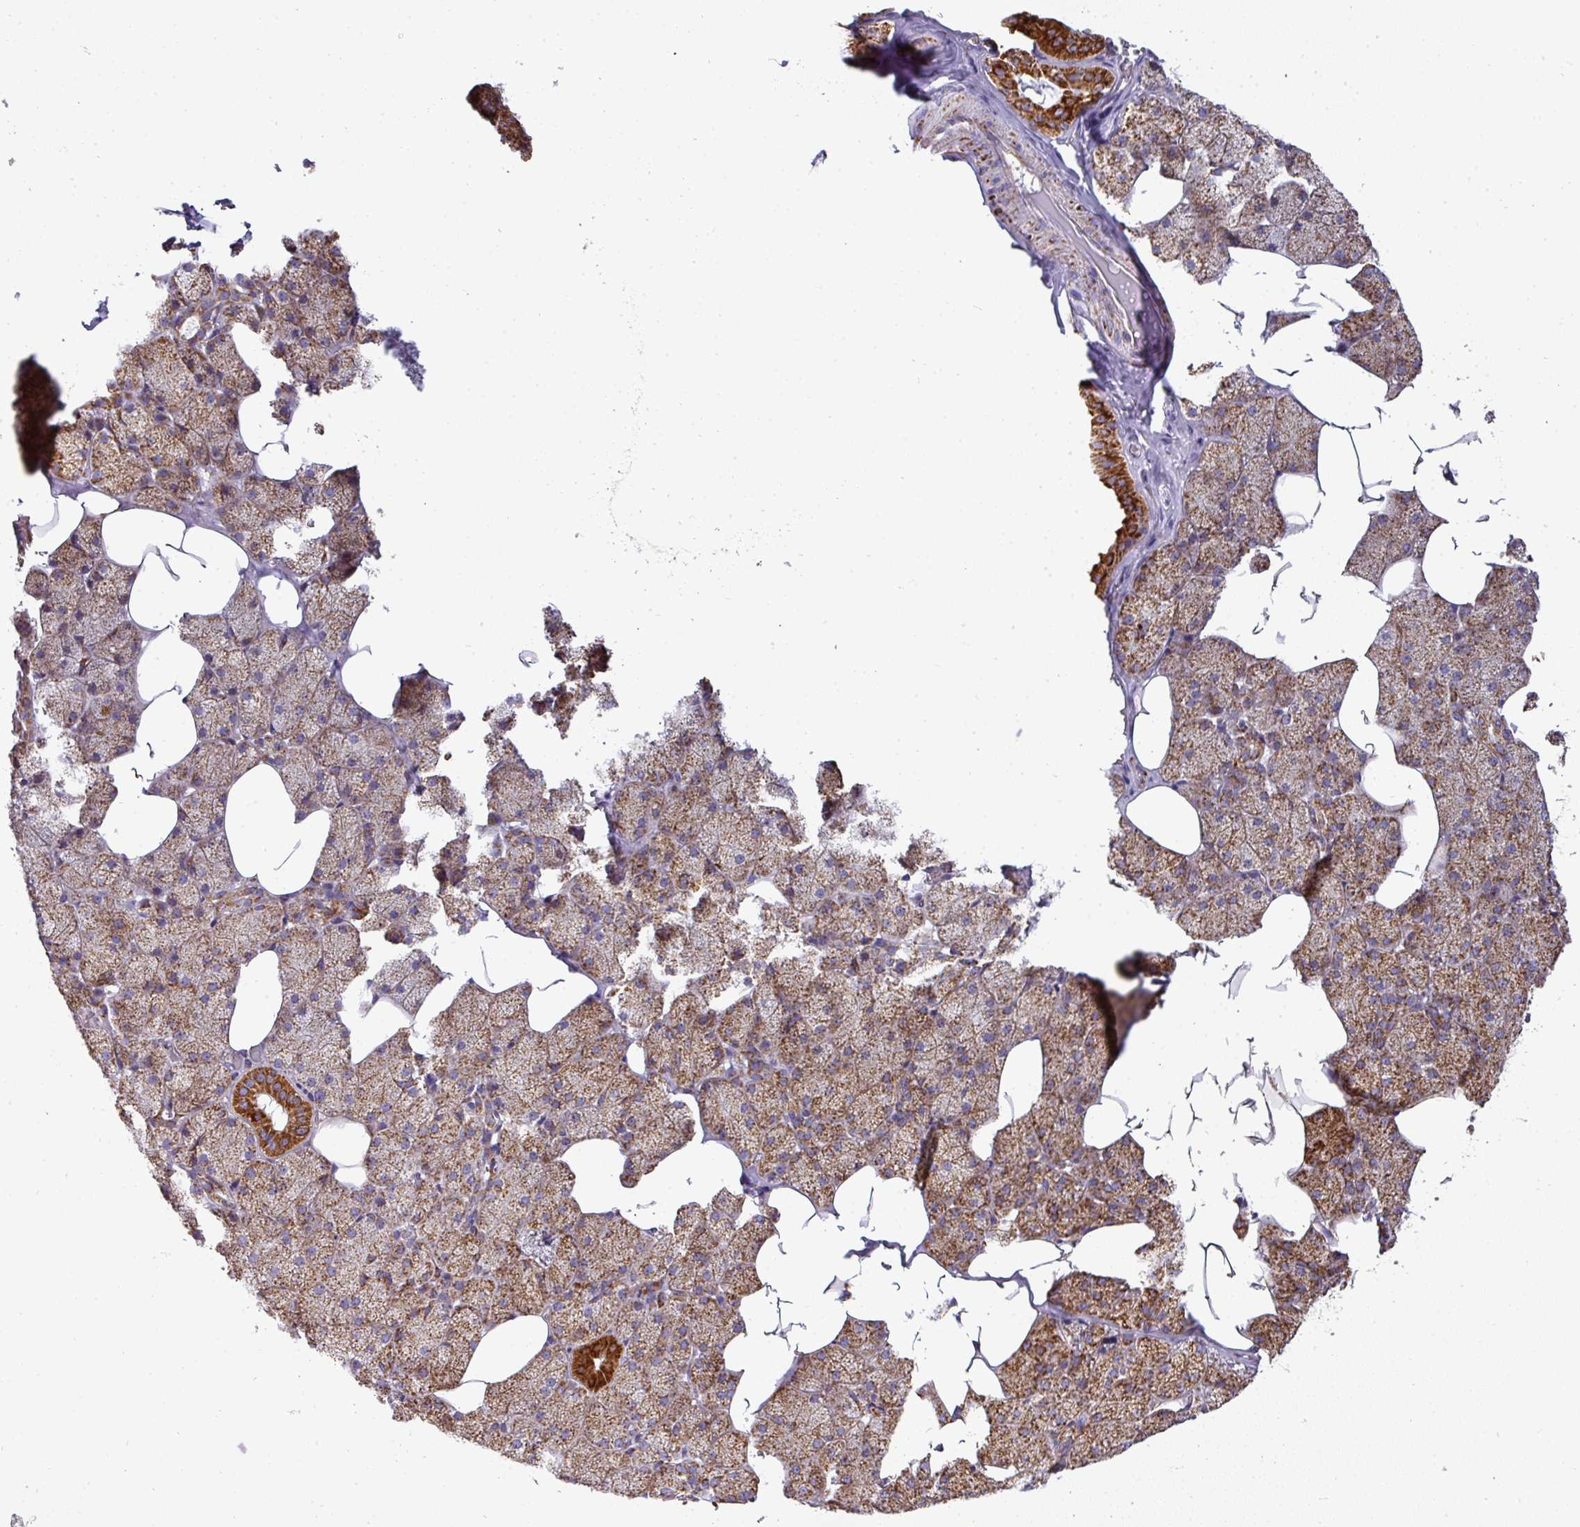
{"staining": {"intensity": "strong", "quantity": ">75%", "location": "cytoplasmic/membranous"}, "tissue": "salivary gland", "cell_type": "Glandular cells", "image_type": "normal", "snomed": [{"axis": "morphology", "description": "Normal tissue, NOS"}, {"axis": "topography", "description": "Salivary gland"}, {"axis": "topography", "description": "Peripheral nerve tissue"}], "caption": "High-magnification brightfield microscopy of unremarkable salivary gland stained with DAB (brown) and counterstained with hematoxylin (blue). glandular cells exhibit strong cytoplasmic/membranous staining is present in approximately>75% of cells. Nuclei are stained in blue.", "gene": "UQCRFS1", "patient": {"sex": "male", "age": 38}}